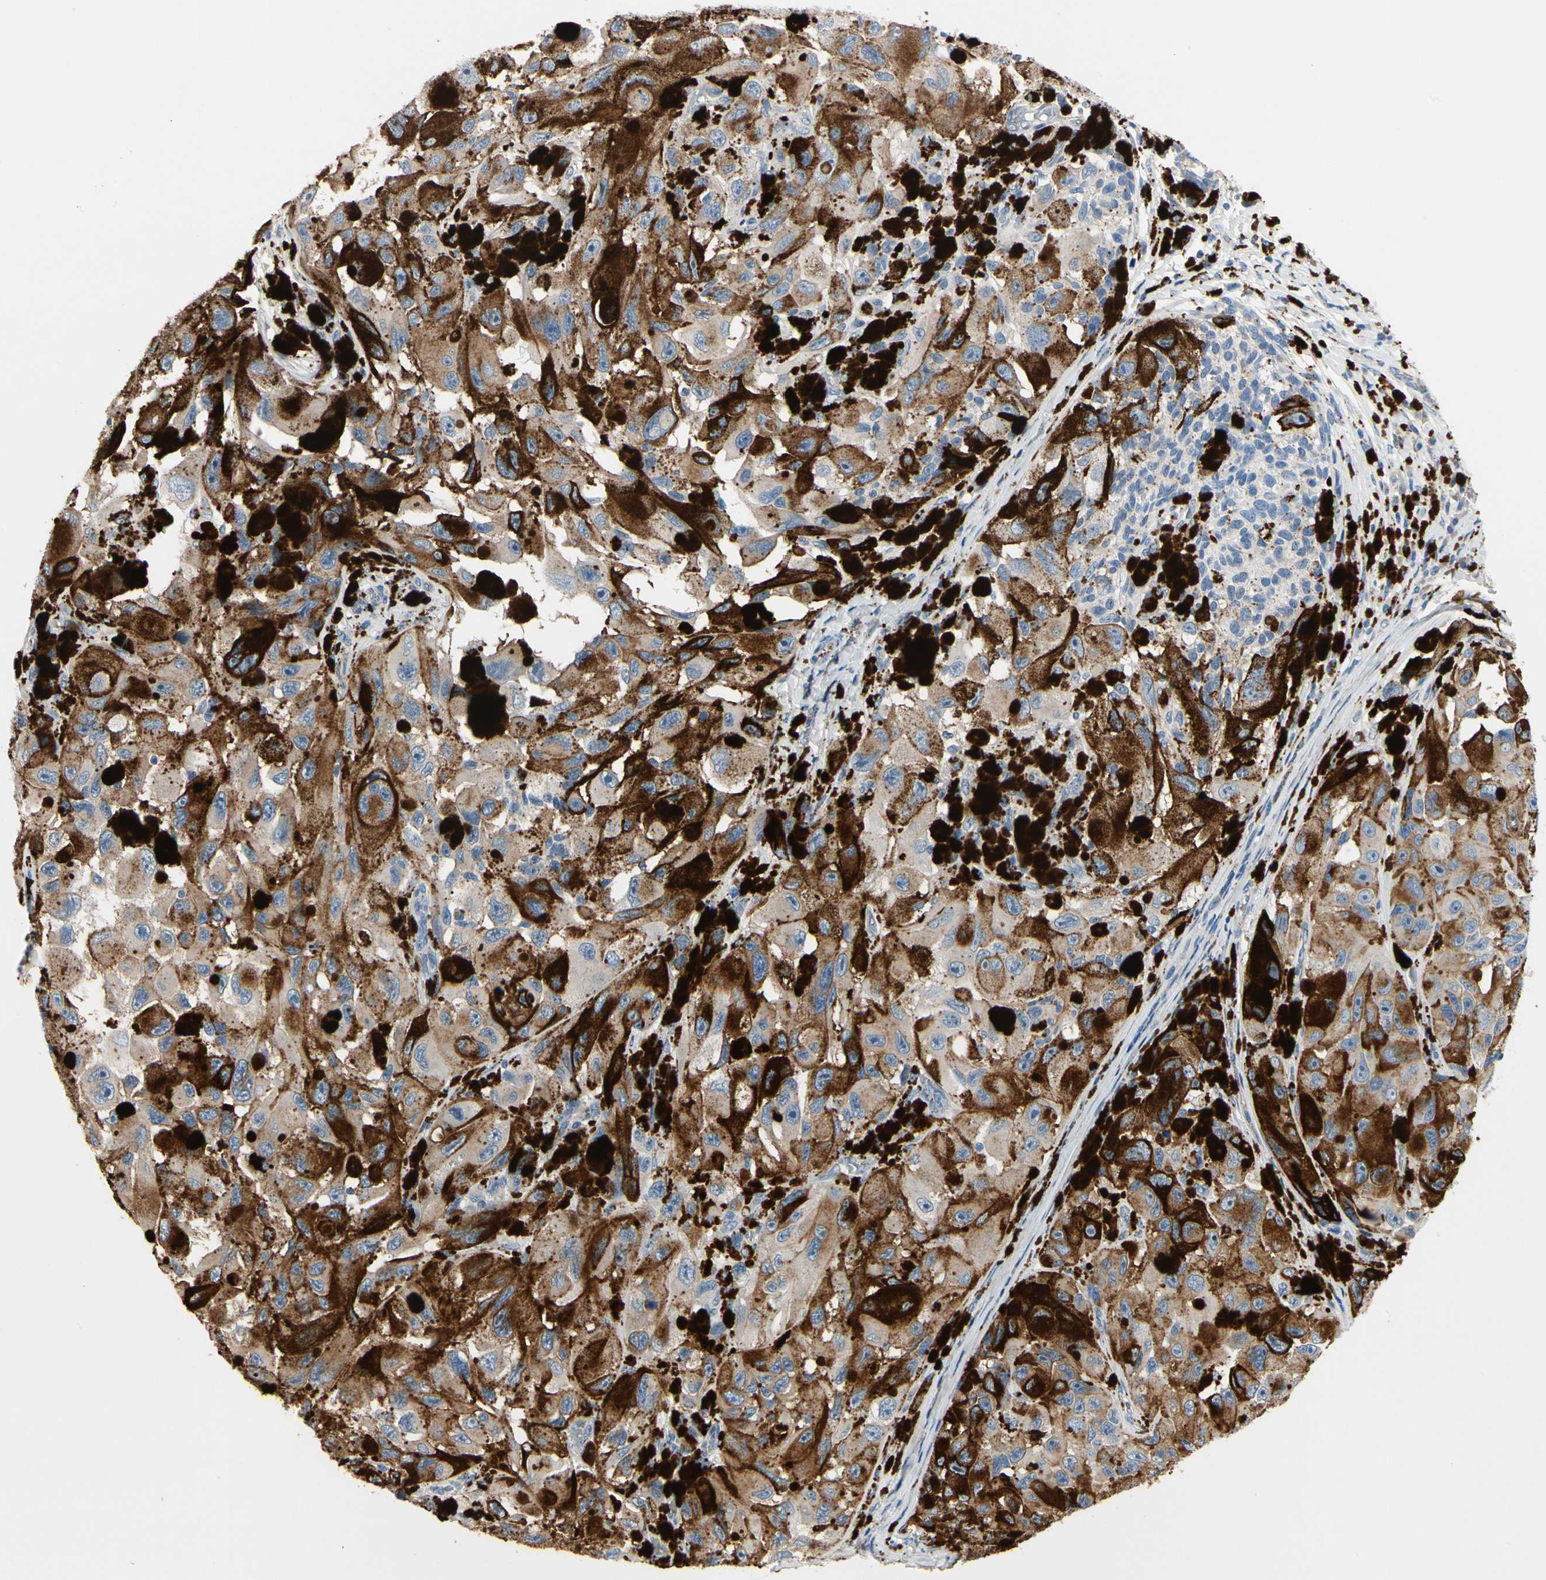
{"staining": {"intensity": "strong", "quantity": ">75%", "location": "cytoplasmic/membranous"}, "tissue": "melanoma", "cell_type": "Tumor cells", "image_type": "cancer", "snomed": [{"axis": "morphology", "description": "Malignant melanoma, NOS"}, {"axis": "topography", "description": "Skin"}], "caption": "DAB (3,3'-diaminobenzidine) immunohistochemical staining of human melanoma shows strong cytoplasmic/membranous protein staining in about >75% of tumor cells.", "gene": "RETSAT", "patient": {"sex": "female", "age": 73}}